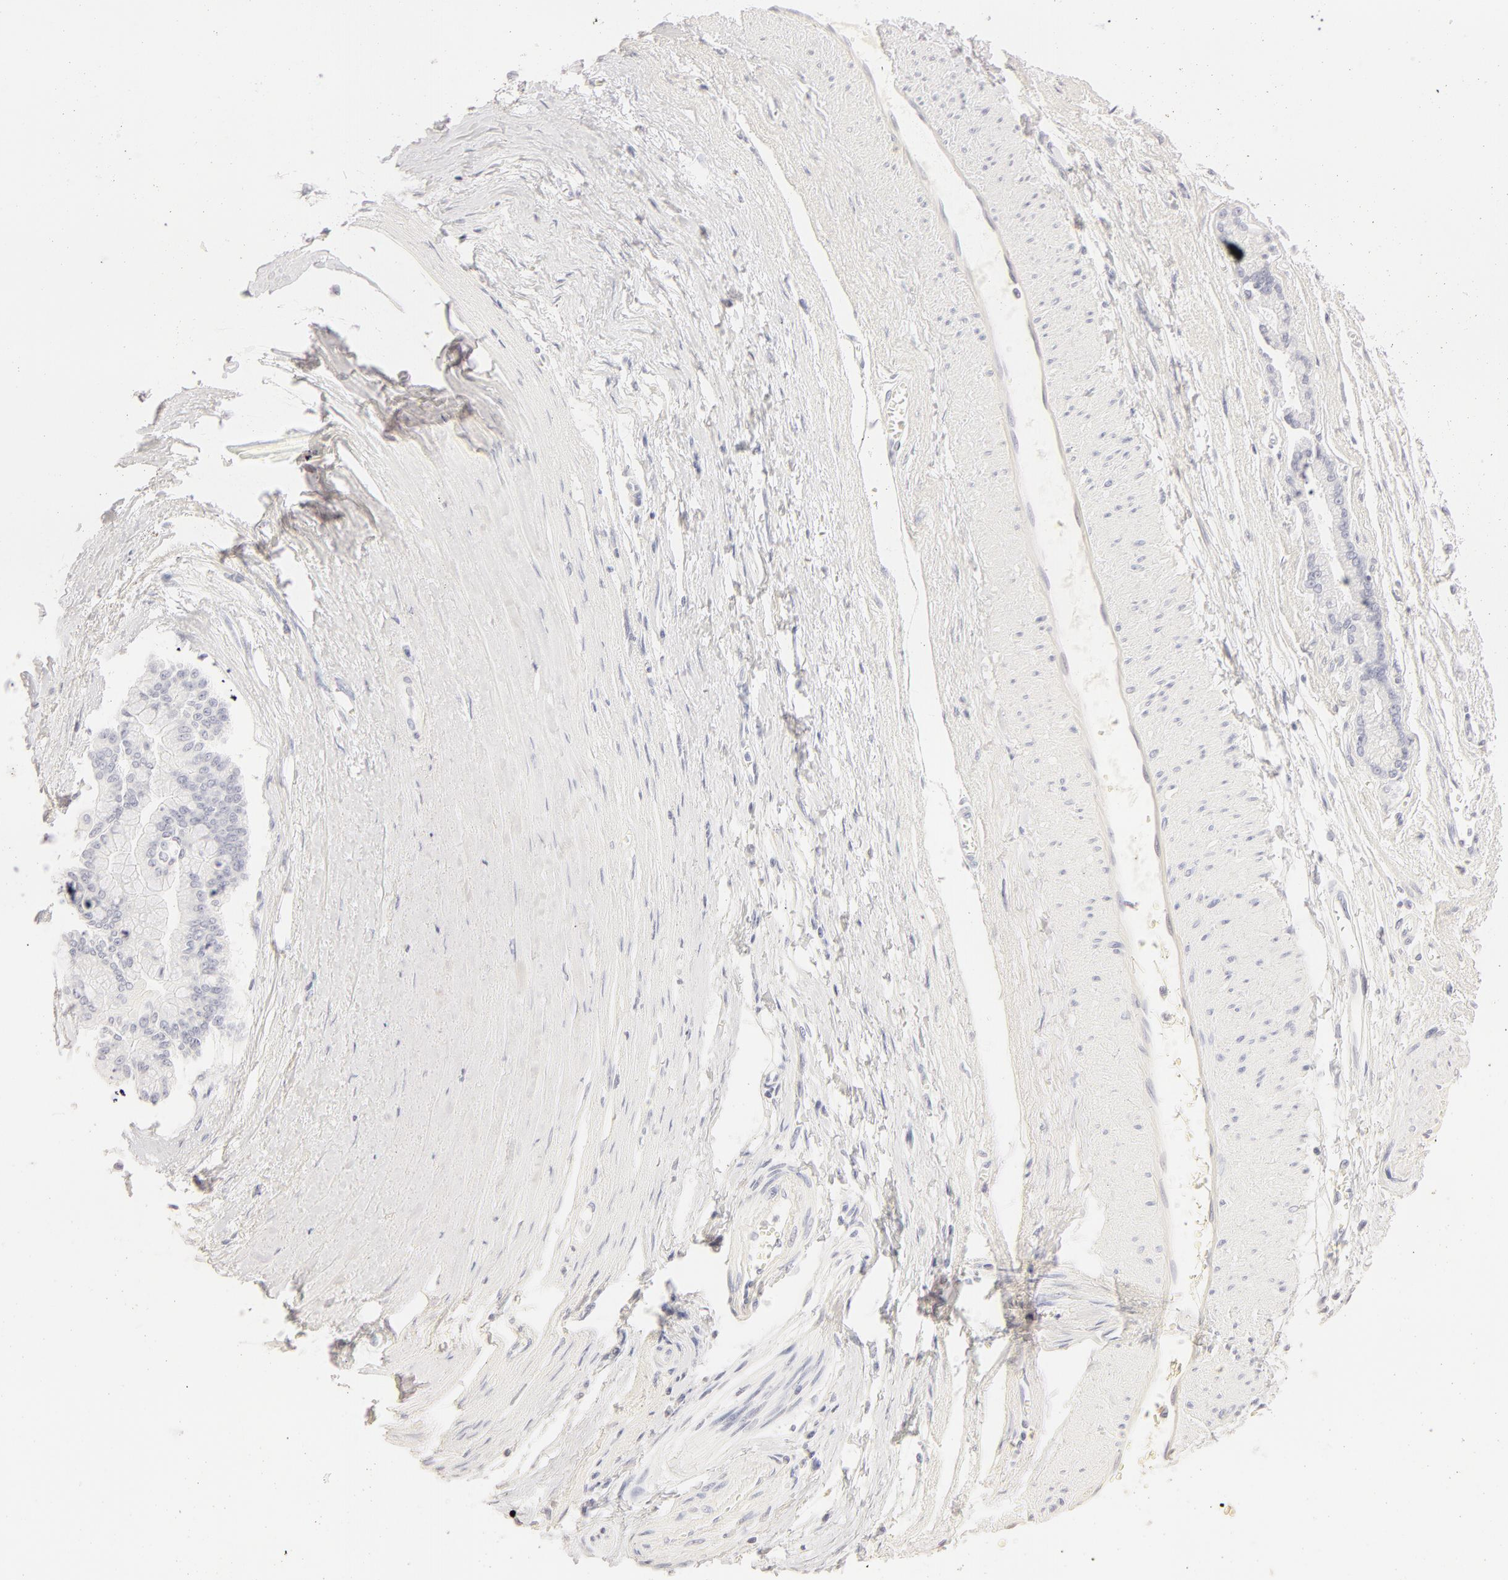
{"staining": {"intensity": "negative", "quantity": "none", "location": "none"}, "tissue": "liver cancer", "cell_type": "Tumor cells", "image_type": "cancer", "snomed": [{"axis": "morphology", "description": "Cholangiocarcinoma"}, {"axis": "topography", "description": "Liver"}], "caption": "Immunohistochemical staining of human cholangiocarcinoma (liver) shows no significant positivity in tumor cells. (Stains: DAB IHC with hematoxylin counter stain, Microscopy: brightfield microscopy at high magnification).", "gene": "LGALS7B", "patient": {"sex": "female", "age": 79}}